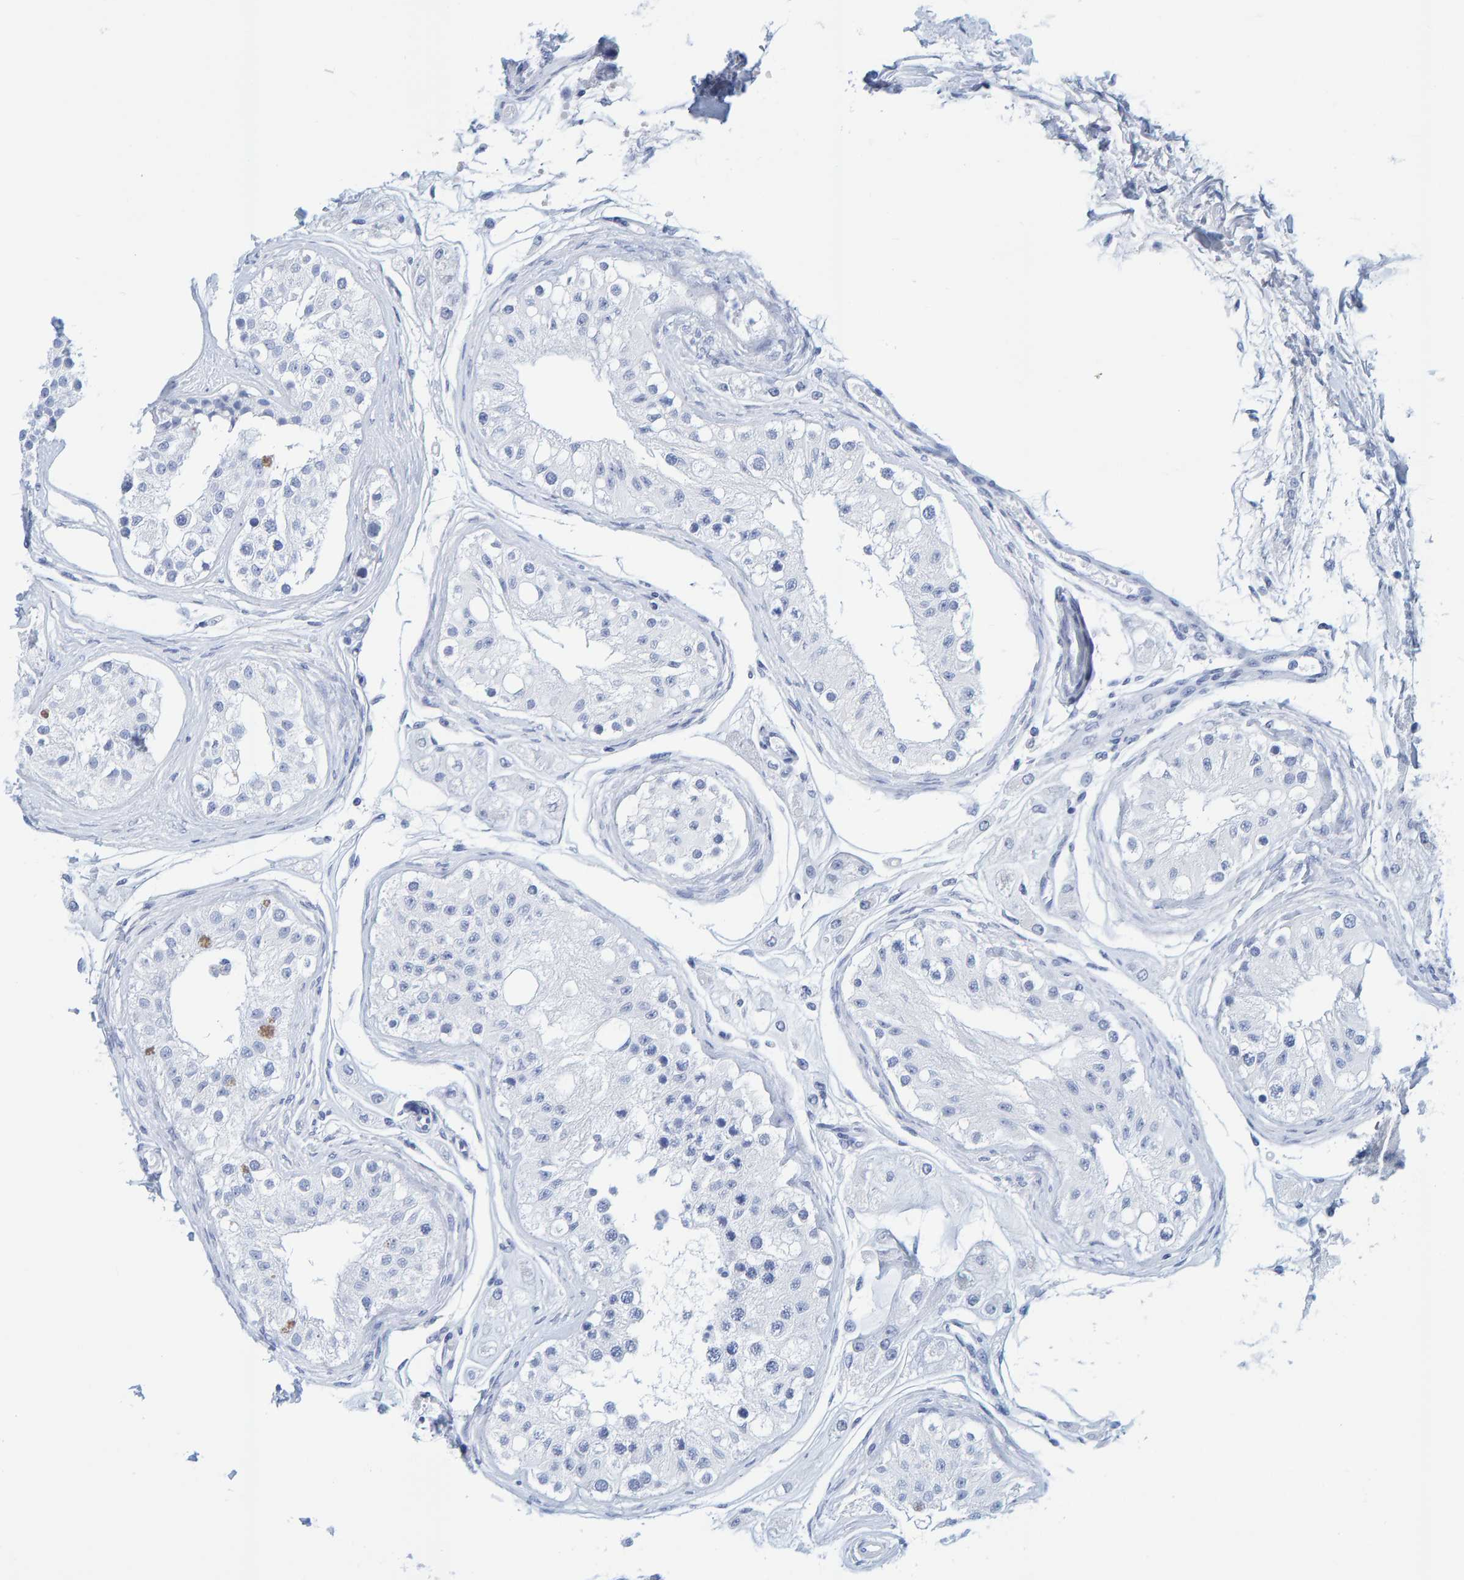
{"staining": {"intensity": "negative", "quantity": "none", "location": "none"}, "tissue": "testis", "cell_type": "Cells in seminiferous ducts", "image_type": "normal", "snomed": [{"axis": "morphology", "description": "Normal tissue, NOS"}, {"axis": "morphology", "description": "Adenocarcinoma, metastatic, NOS"}, {"axis": "topography", "description": "Testis"}], "caption": "Immunohistochemistry (IHC) of normal testis demonstrates no positivity in cells in seminiferous ducts.", "gene": "SFTPC", "patient": {"sex": "male", "age": 26}}